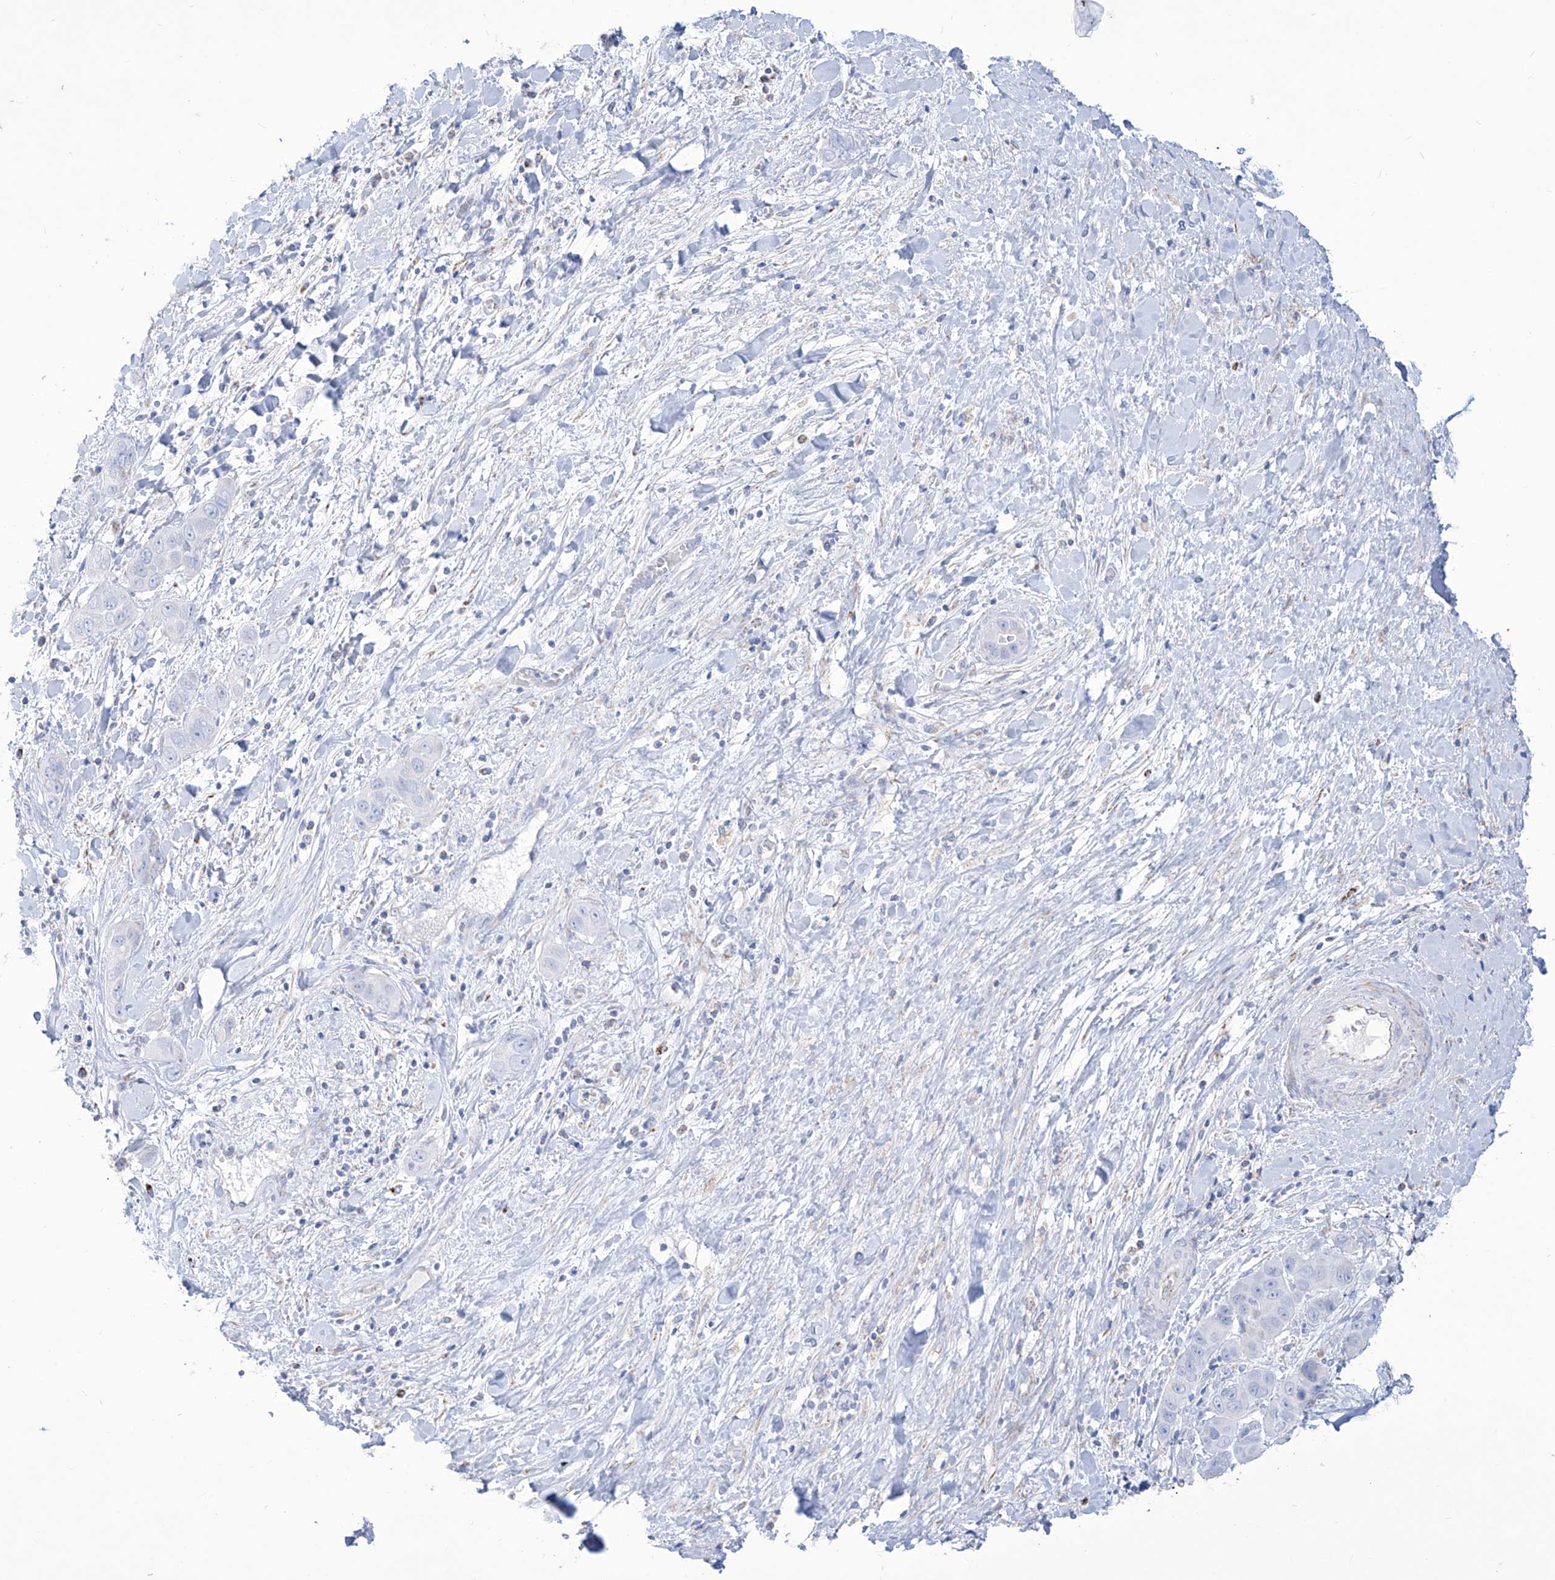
{"staining": {"intensity": "negative", "quantity": "none", "location": "none"}, "tissue": "liver cancer", "cell_type": "Tumor cells", "image_type": "cancer", "snomed": [{"axis": "morphology", "description": "Cholangiocarcinoma"}, {"axis": "topography", "description": "Liver"}], "caption": "The immunohistochemistry (IHC) photomicrograph has no significant expression in tumor cells of cholangiocarcinoma (liver) tissue.", "gene": "ALDH6A1", "patient": {"sex": "female", "age": 52}}